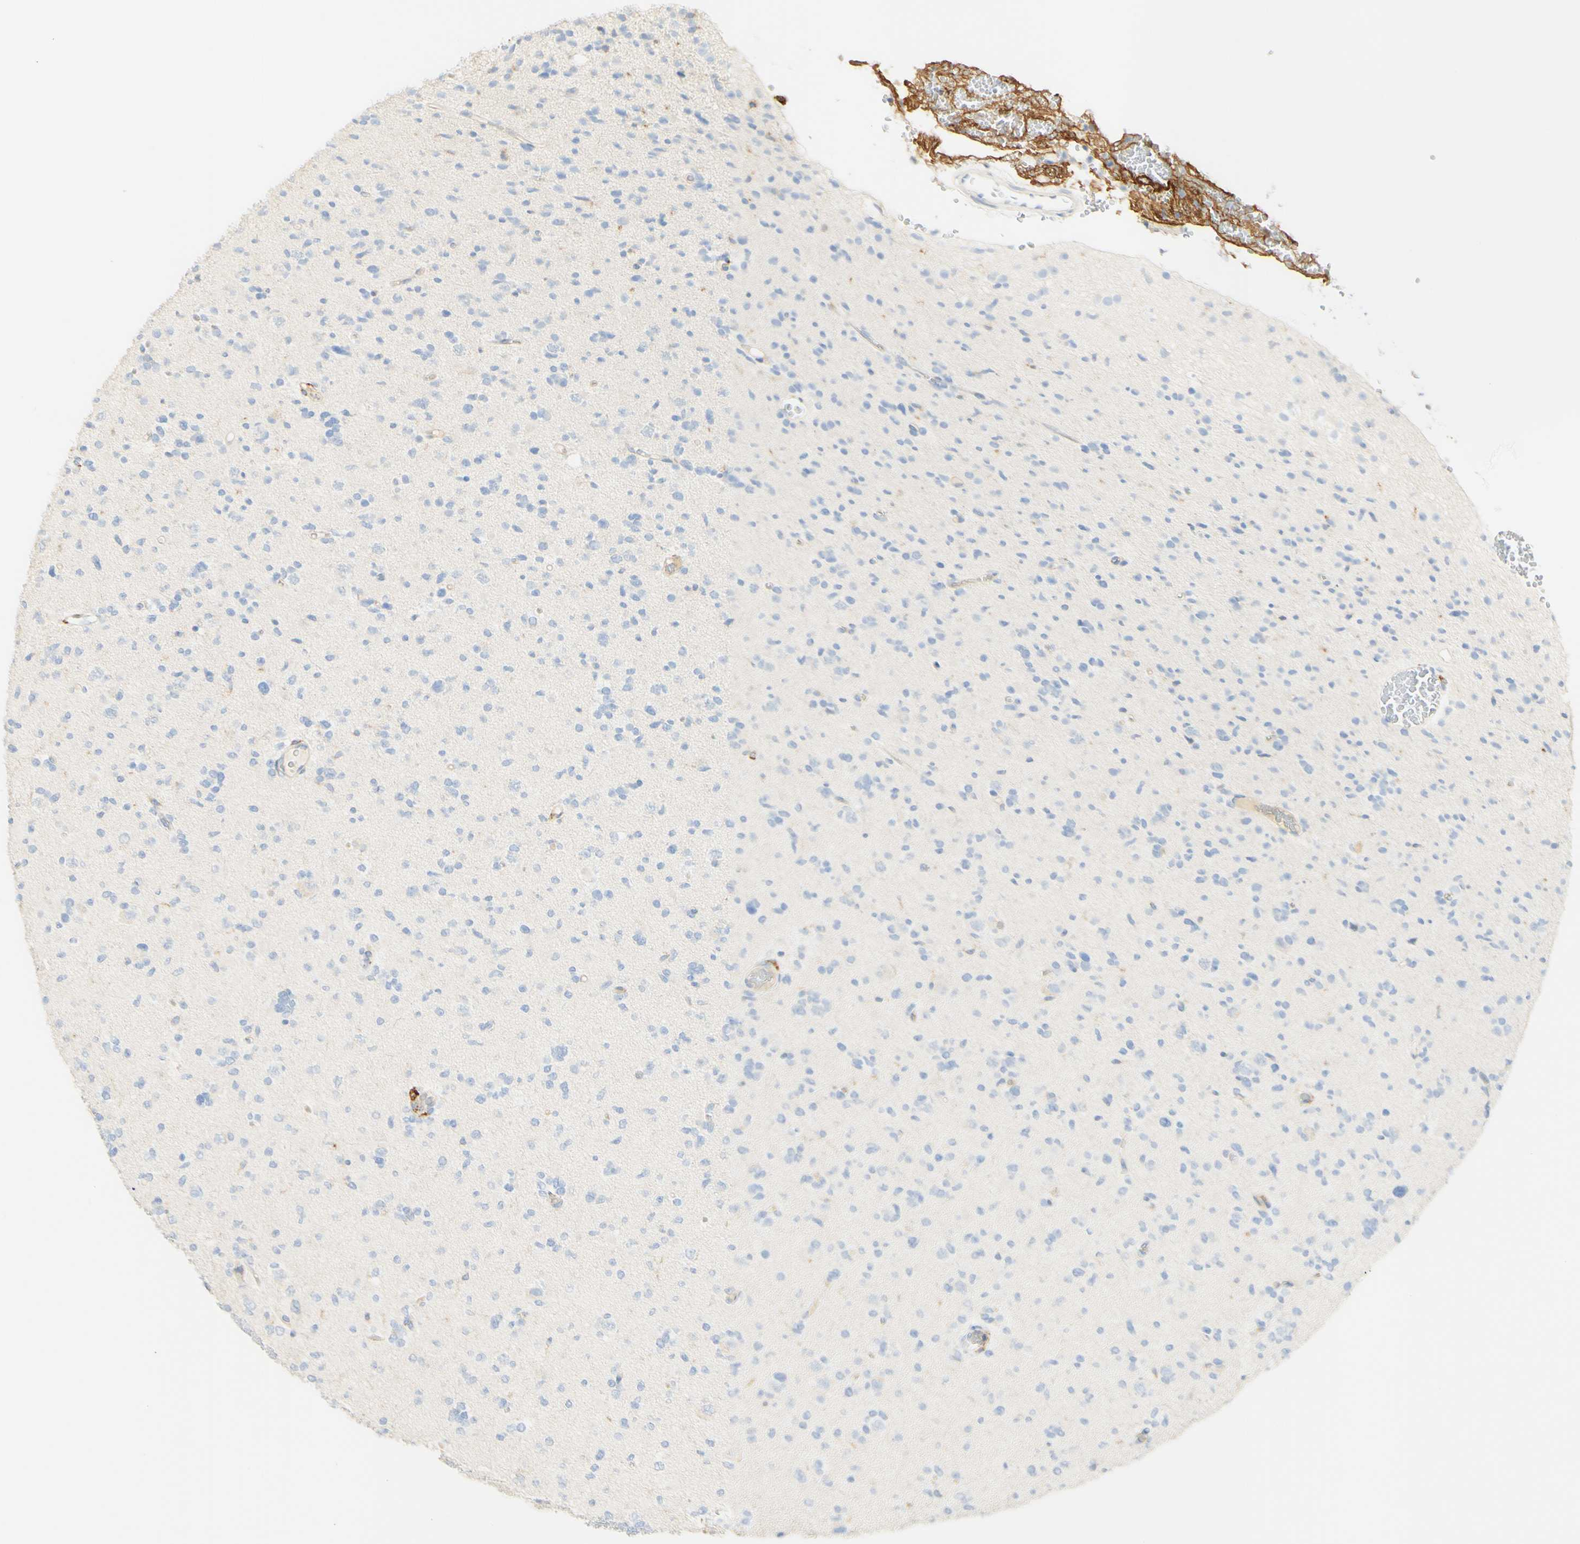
{"staining": {"intensity": "negative", "quantity": "none", "location": "none"}, "tissue": "glioma", "cell_type": "Tumor cells", "image_type": "cancer", "snomed": [{"axis": "morphology", "description": "Glioma, malignant, Low grade"}, {"axis": "topography", "description": "Brain"}], "caption": "A histopathology image of glioma stained for a protein displays no brown staining in tumor cells.", "gene": "FCGRT", "patient": {"sex": "female", "age": 22}}